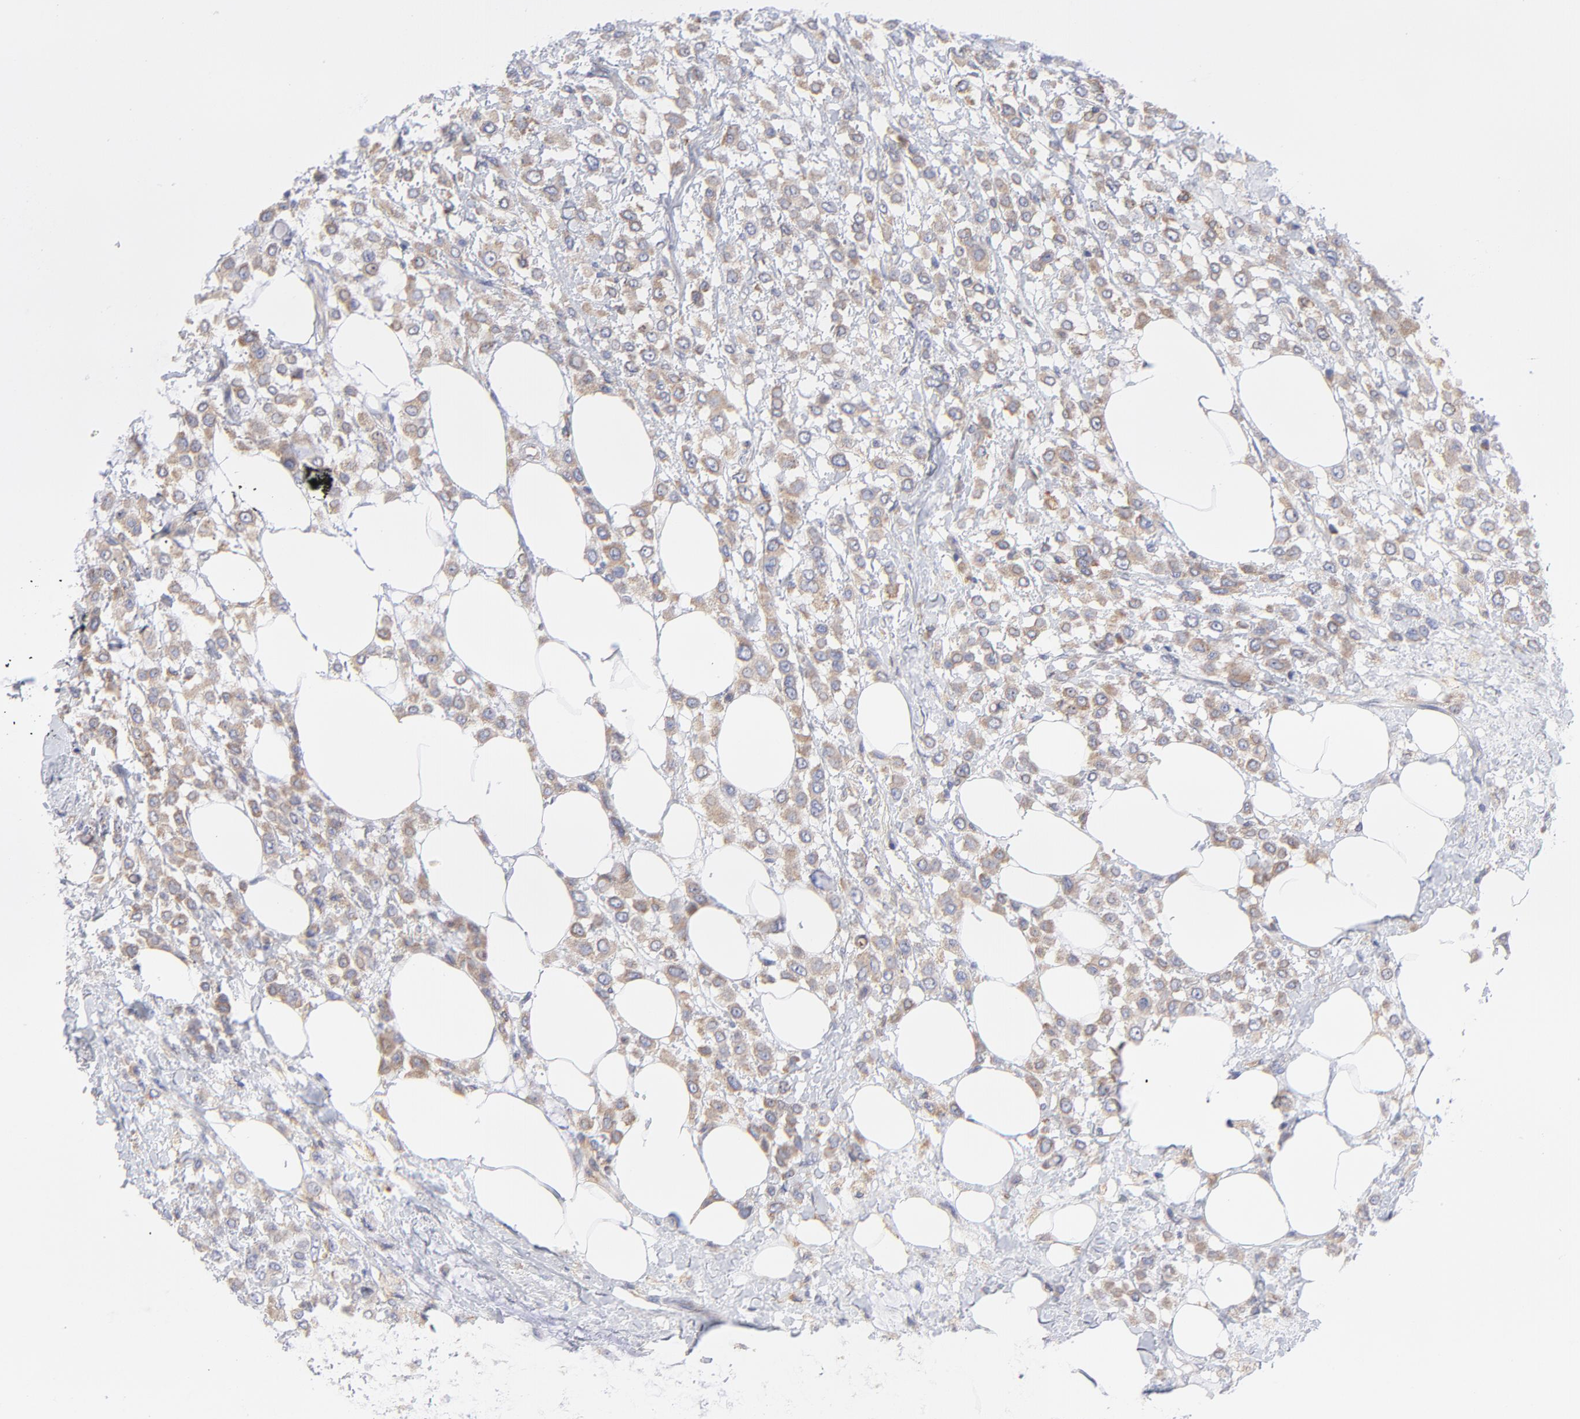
{"staining": {"intensity": "moderate", "quantity": ">75%", "location": "cytoplasmic/membranous"}, "tissue": "breast cancer", "cell_type": "Tumor cells", "image_type": "cancer", "snomed": [{"axis": "morphology", "description": "Lobular carcinoma"}, {"axis": "topography", "description": "Breast"}], "caption": "Immunohistochemical staining of breast cancer (lobular carcinoma) displays moderate cytoplasmic/membranous protein expression in about >75% of tumor cells. Using DAB (3,3'-diaminobenzidine) (brown) and hematoxylin (blue) stains, captured at high magnification using brightfield microscopy.", "gene": "MOSPD2", "patient": {"sex": "female", "age": 85}}